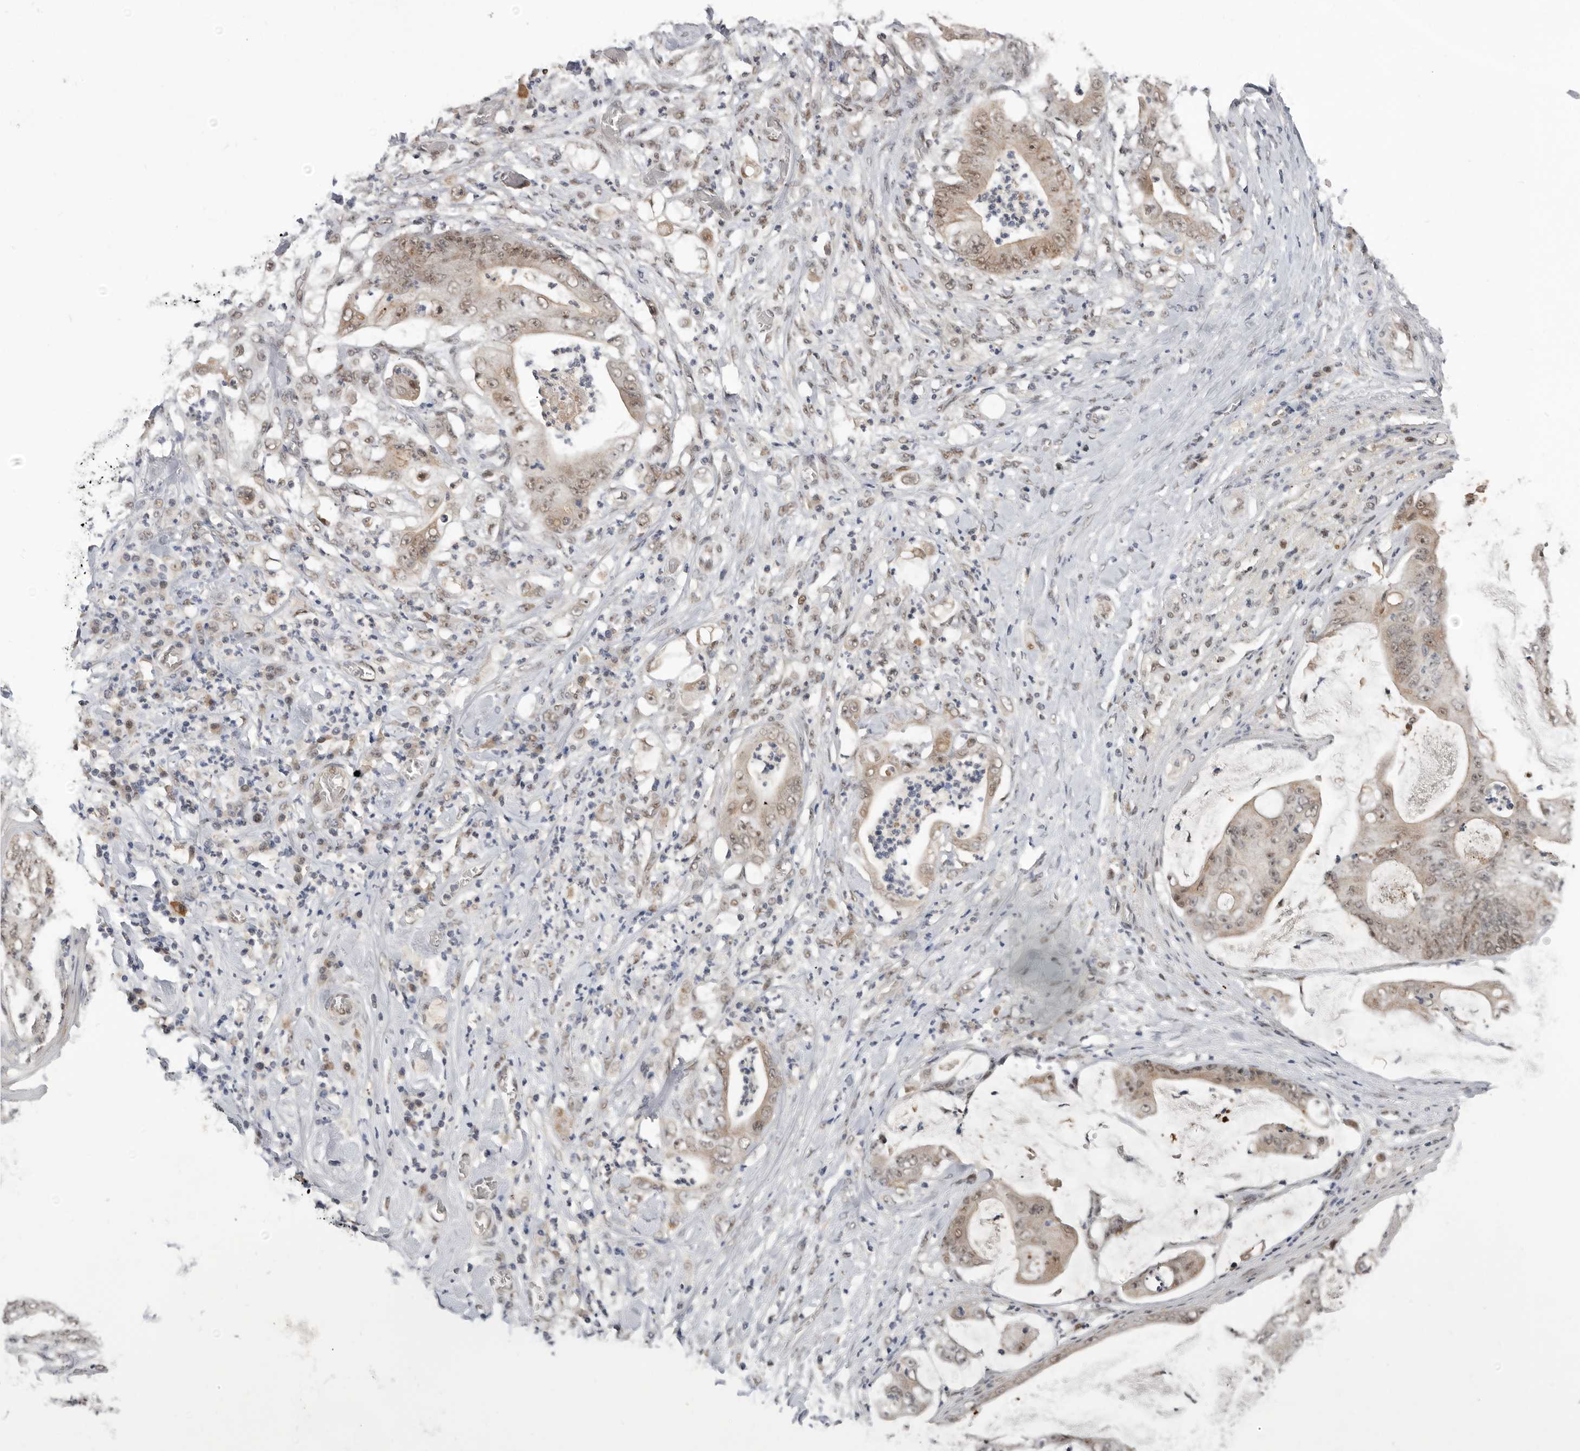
{"staining": {"intensity": "weak", "quantity": ">75%", "location": "cytoplasmic/membranous,nuclear"}, "tissue": "stomach cancer", "cell_type": "Tumor cells", "image_type": "cancer", "snomed": [{"axis": "morphology", "description": "Adenocarcinoma, NOS"}, {"axis": "topography", "description": "Stomach"}], "caption": "Tumor cells show low levels of weak cytoplasmic/membranous and nuclear expression in about >75% of cells in human stomach adenocarcinoma.", "gene": "BRCA2", "patient": {"sex": "female", "age": 73}}